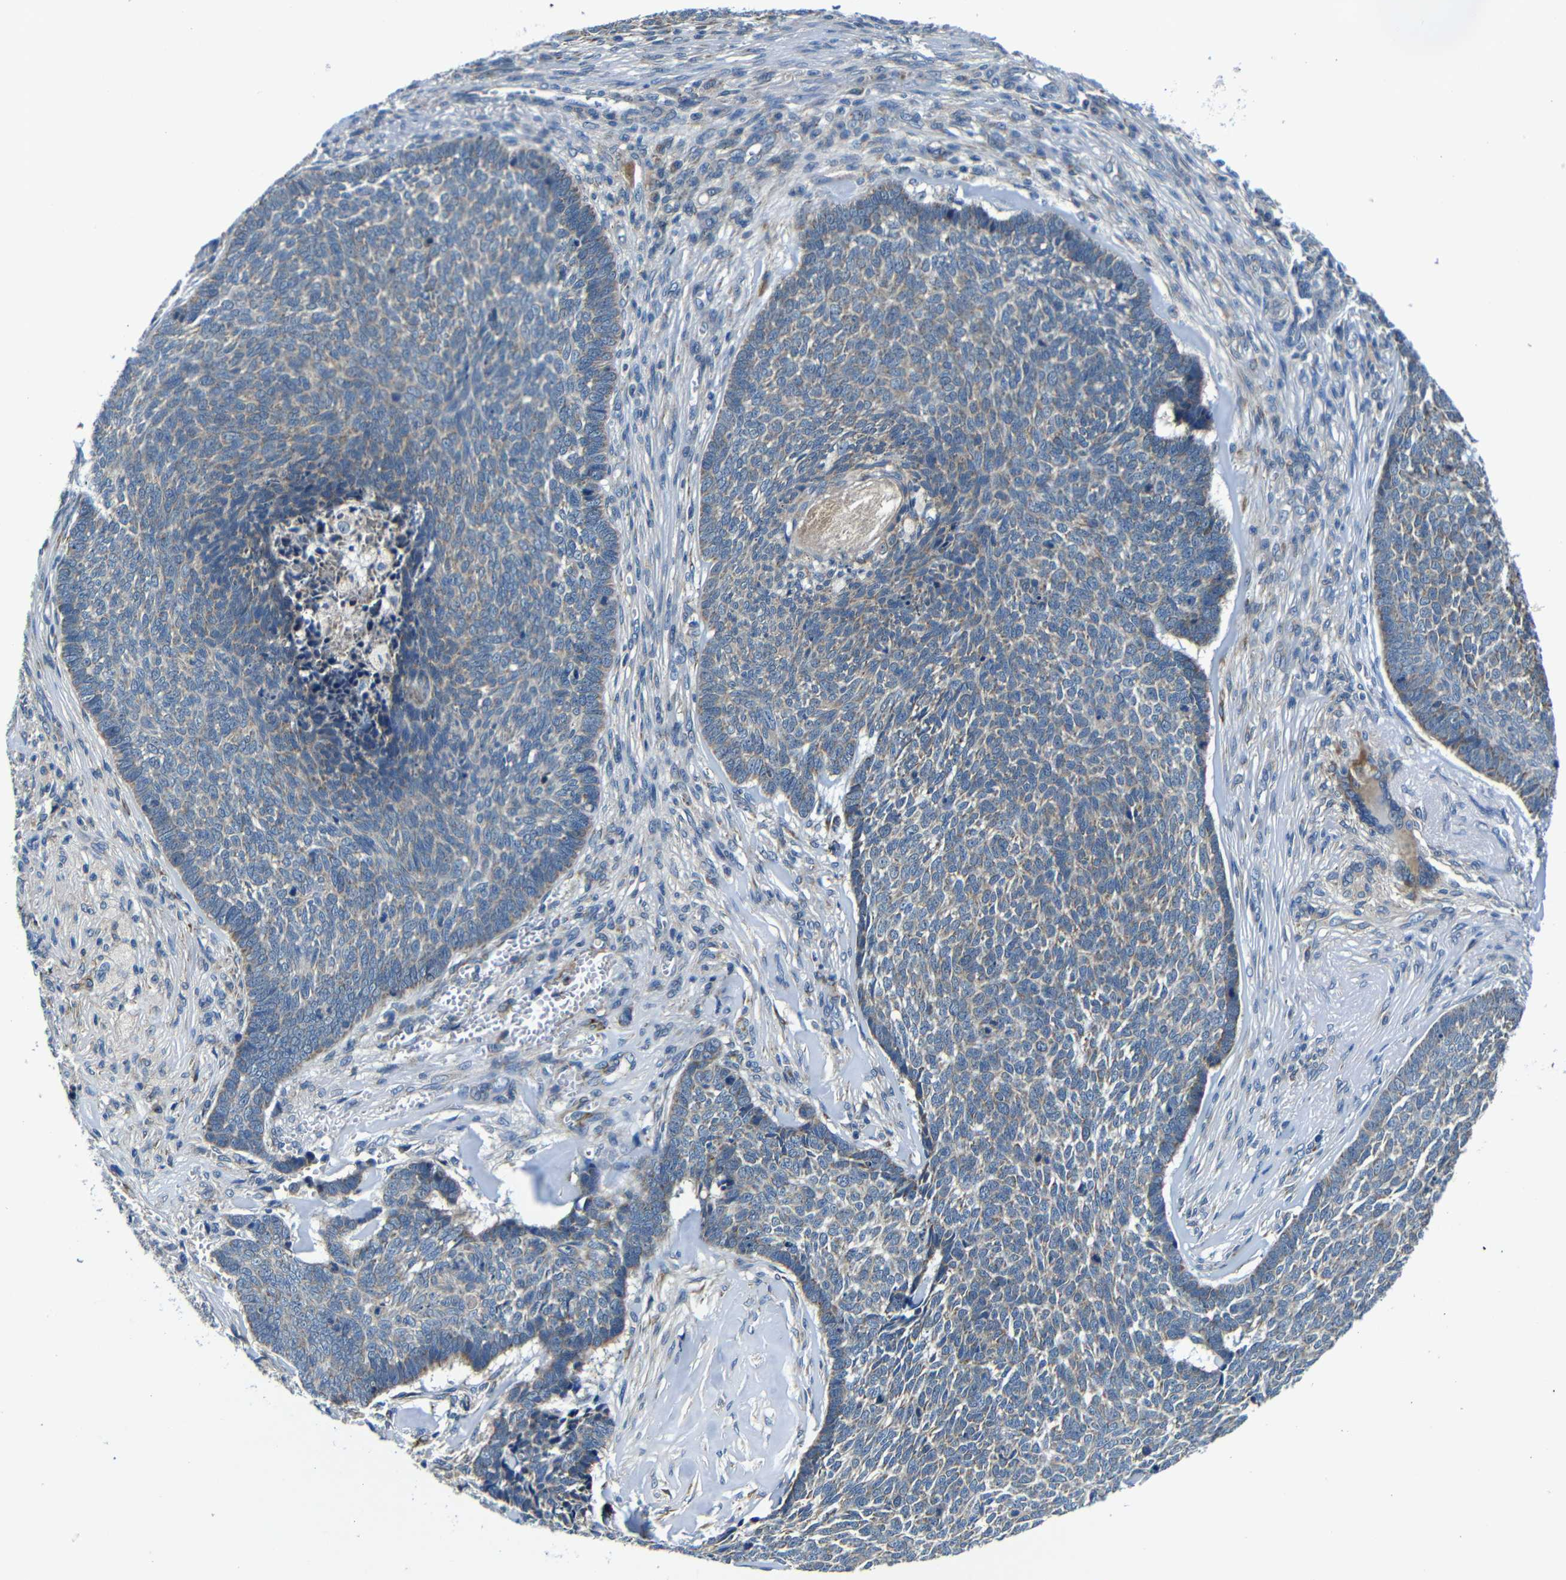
{"staining": {"intensity": "weak", "quantity": "25%-75%", "location": "cytoplasmic/membranous"}, "tissue": "skin cancer", "cell_type": "Tumor cells", "image_type": "cancer", "snomed": [{"axis": "morphology", "description": "Basal cell carcinoma"}, {"axis": "topography", "description": "Skin"}], "caption": "Brown immunohistochemical staining in skin cancer (basal cell carcinoma) demonstrates weak cytoplasmic/membranous staining in approximately 25%-75% of tumor cells.", "gene": "FKBP14", "patient": {"sex": "male", "age": 84}}